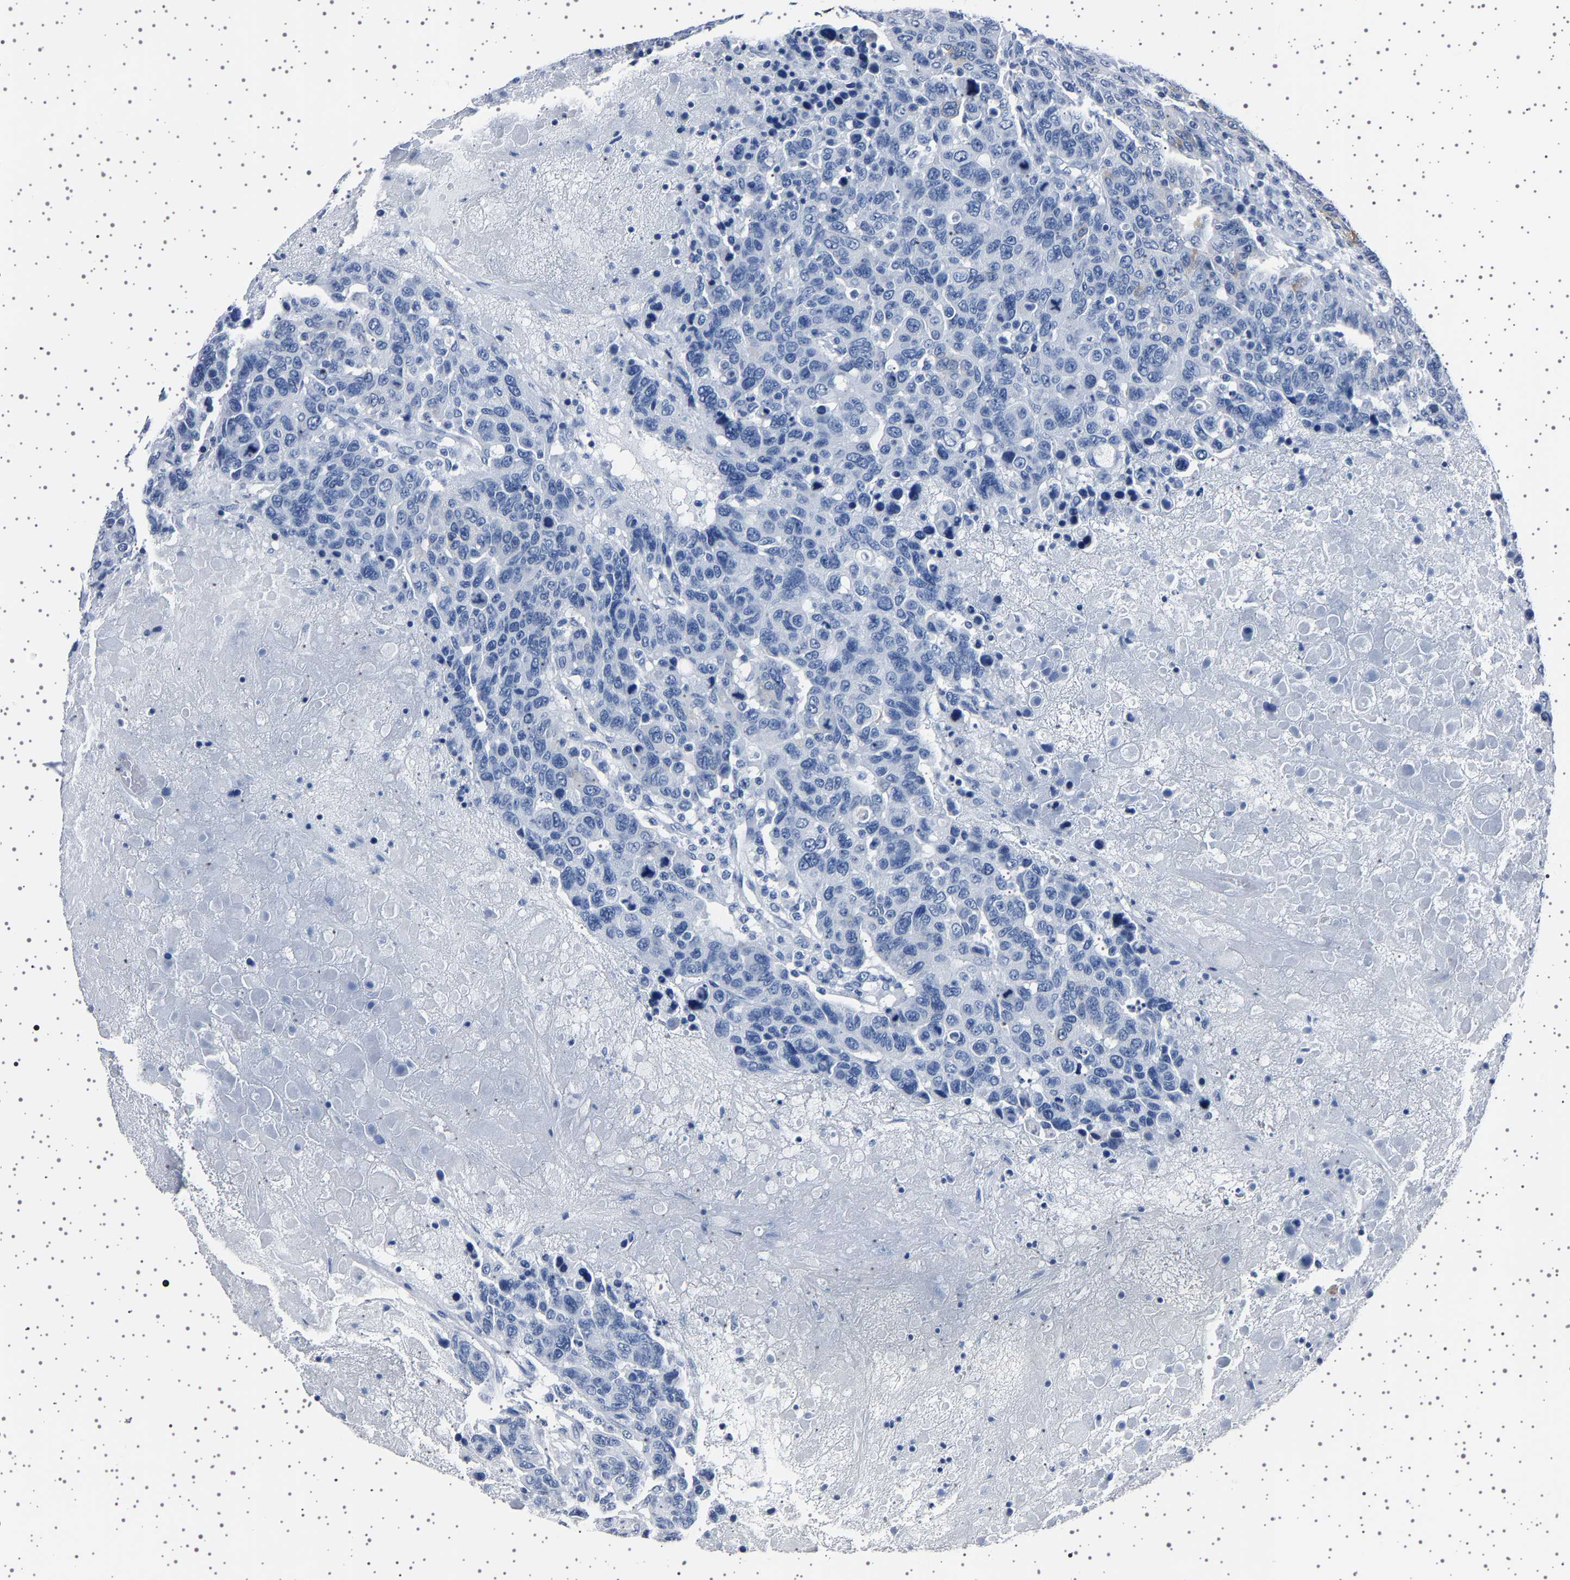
{"staining": {"intensity": "negative", "quantity": "none", "location": "none"}, "tissue": "breast cancer", "cell_type": "Tumor cells", "image_type": "cancer", "snomed": [{"axis": "morphology", "description": "Duct carcinoma"}, {"axis": "topography", "description": "Breast"}], "caption": "Immunohistochemical staining of human breast cancer shows no significant staining in tumor cells. (DAB immunohistochemistry, high magnification).", "gene": "TFF3", "patient": {"sex": "female", "age": 37}}